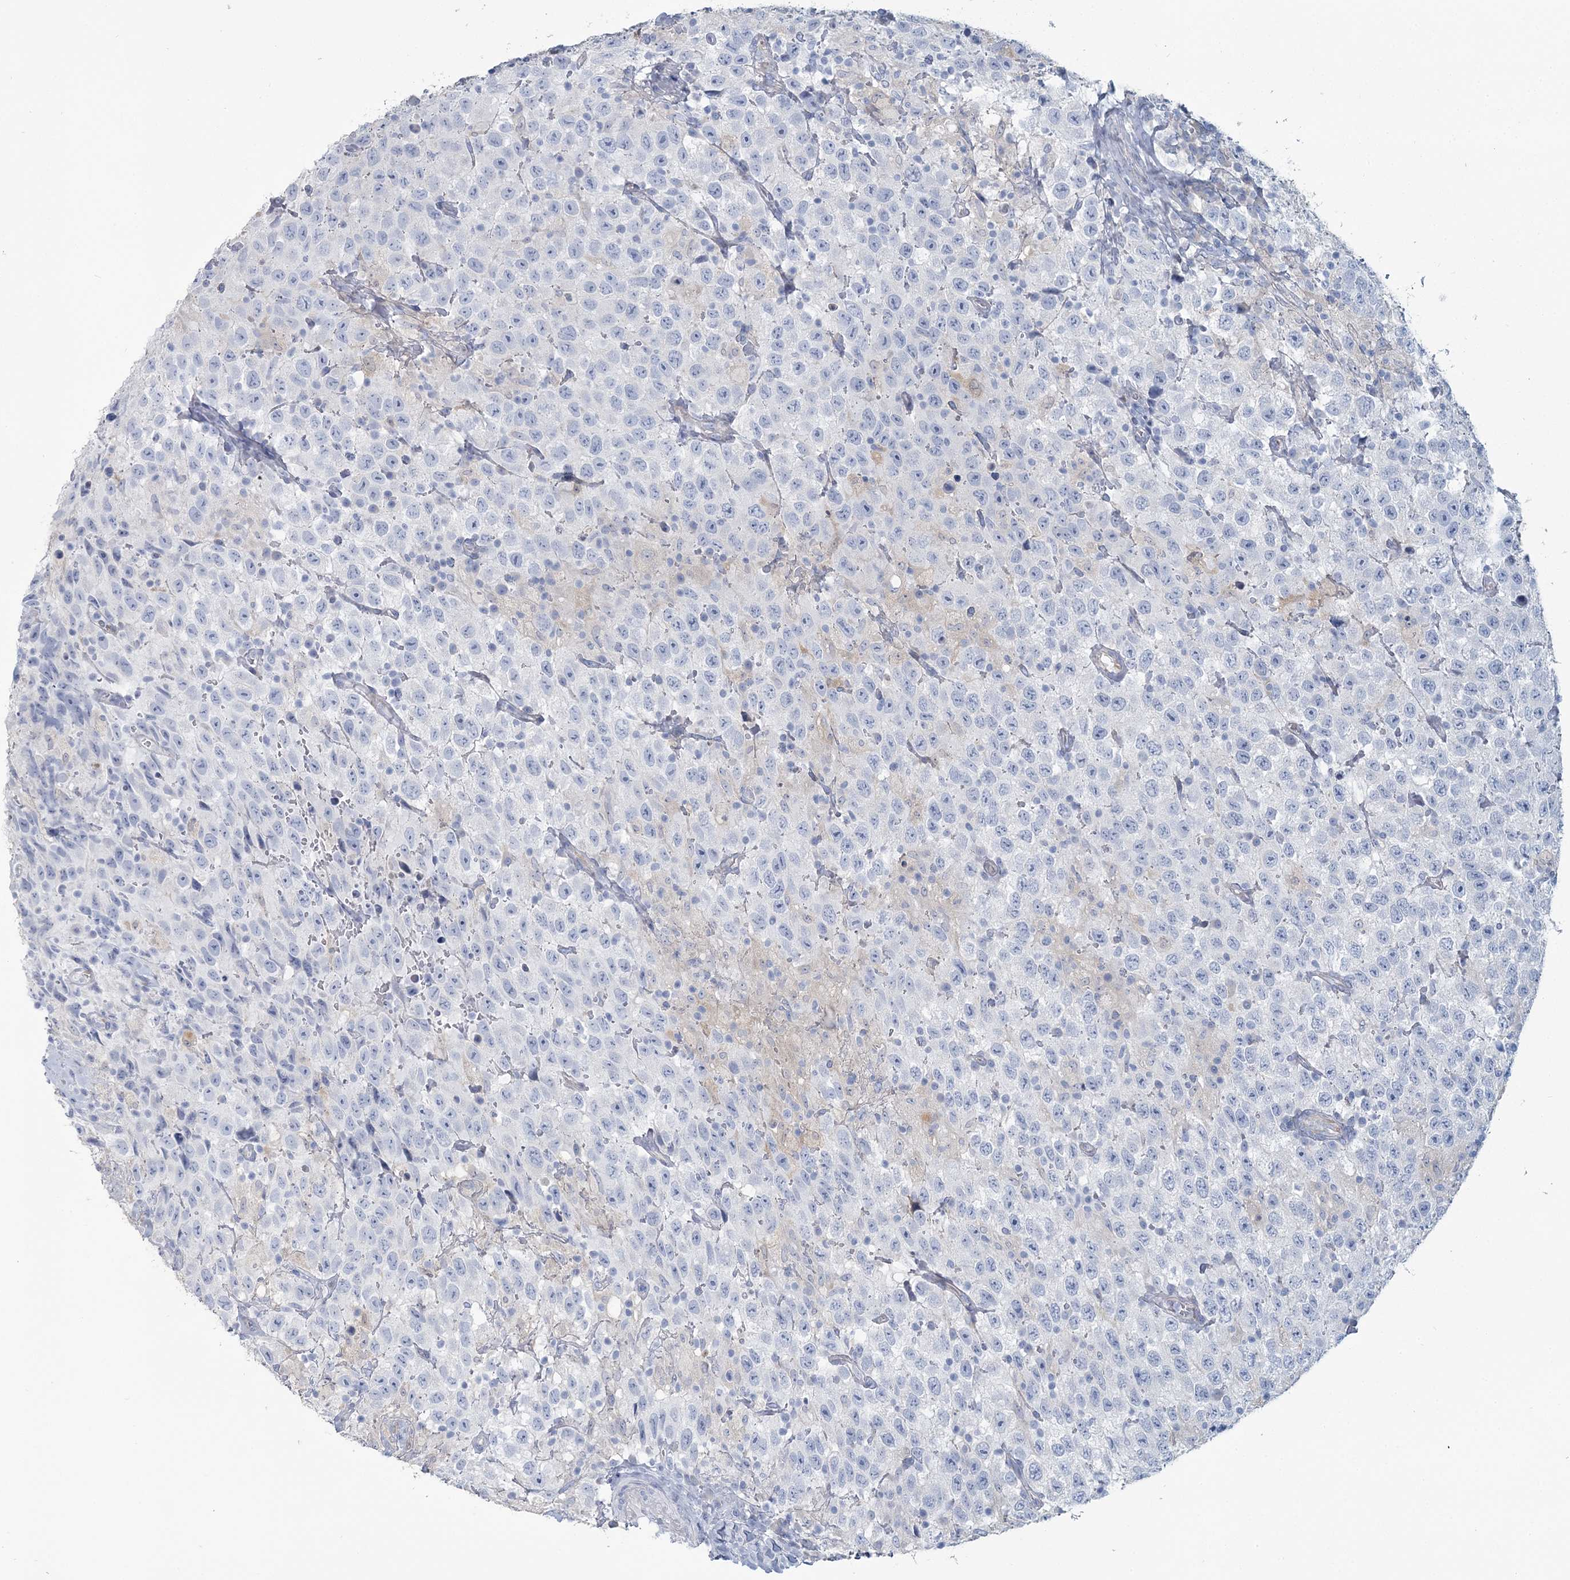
{"staining": {"intensity": "negative", "quantity": "none", "location": "none"}, "tissue": "testis cancer", "cell_type": "Tumor cells", "image_type": "cancer", "snomed": [{"axis": "morphology", "description": "Seminoma, NOS"}, {"axis": "topography", "description": "Testis"}], "caption": "An image of human seminoma (testis) is negative for staining in tumor cells. (Stains: DAB immunohistochemistry with hematoxylin counter stain, Microscopy: brightfield microscopy at high magnification).", "gene": "CMBL", "patient": {"sex": "male", "age": 41}}